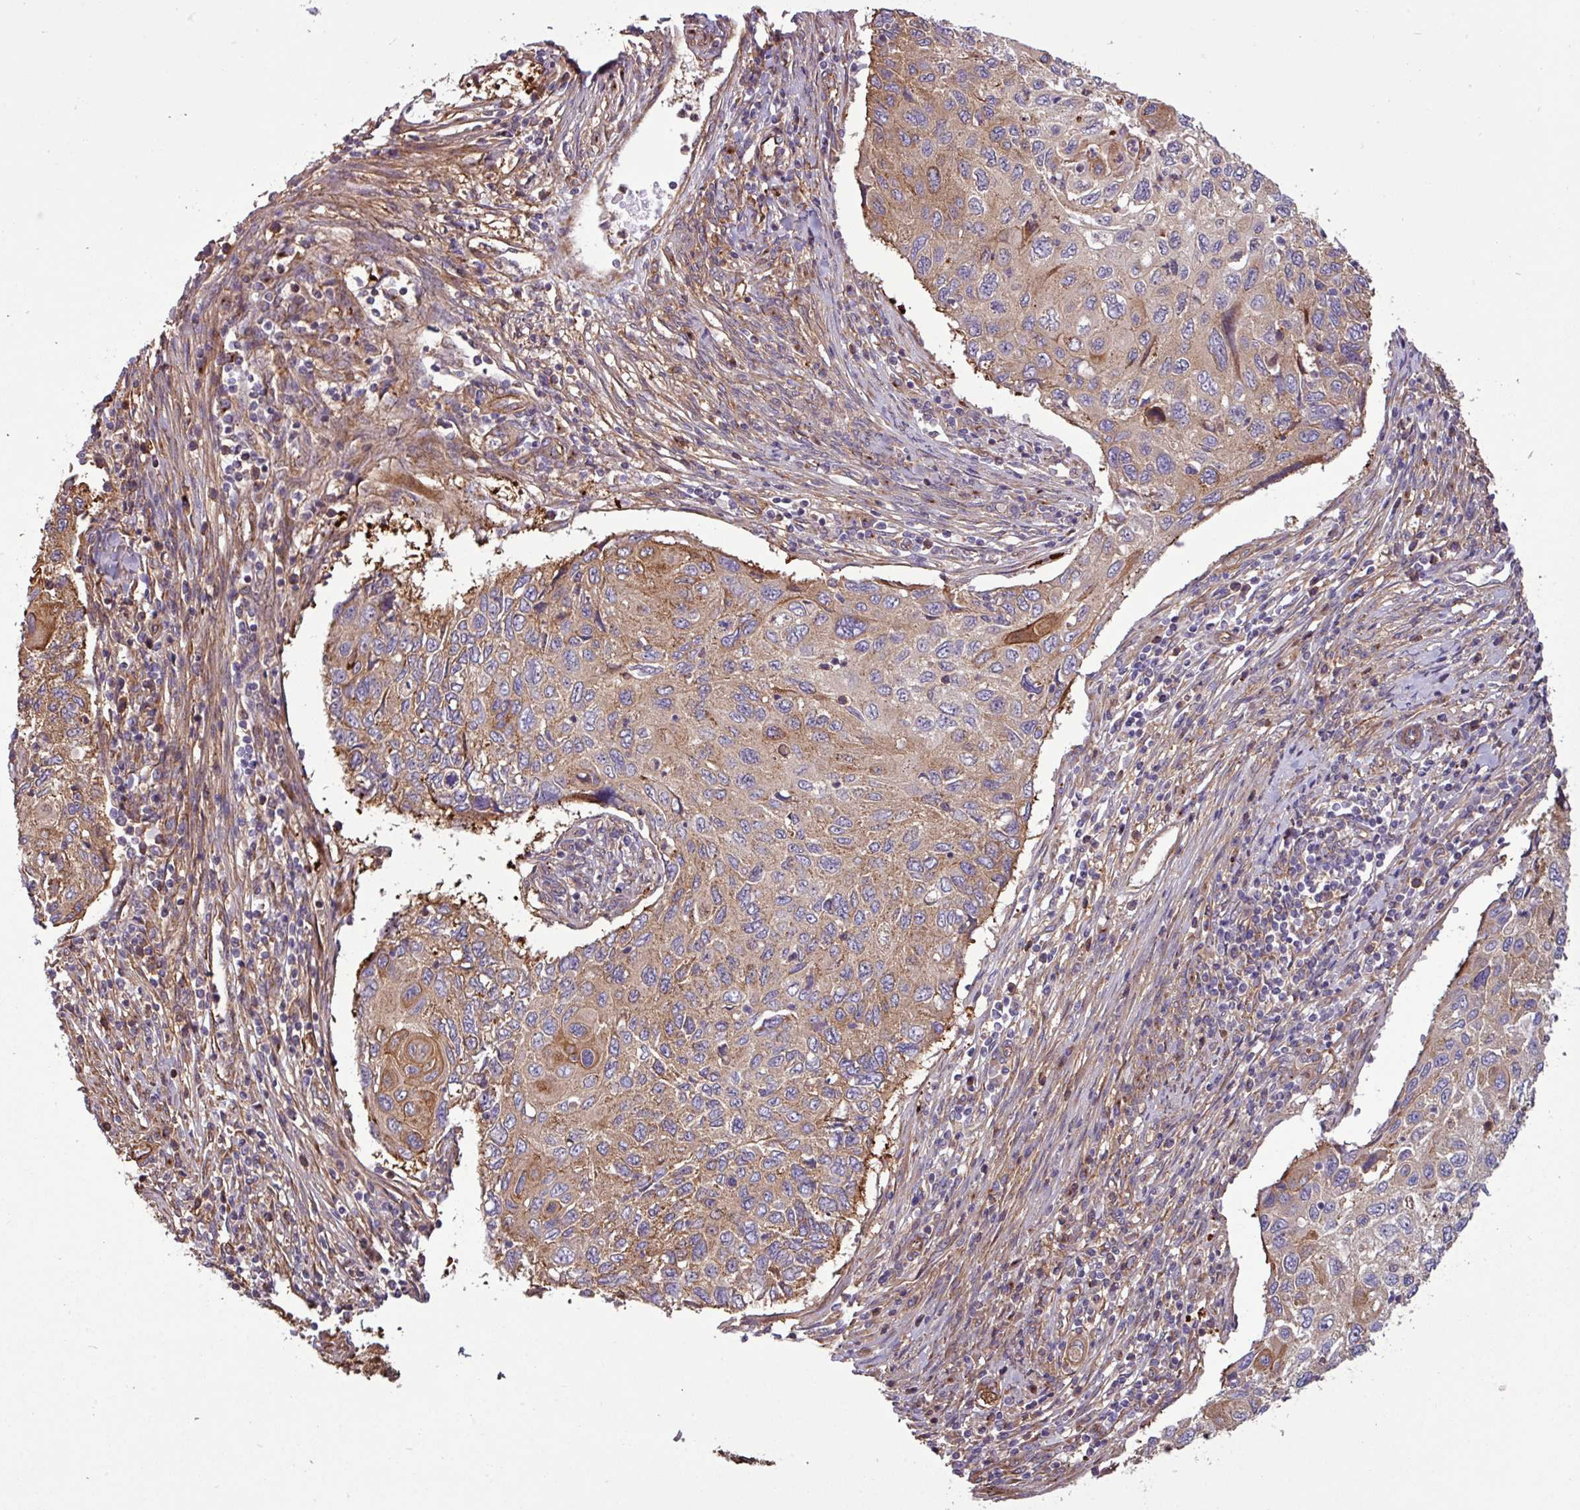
{"staining": {"intensity": "moderate", "quantity": ">75%", "location": "cytoplasmic/membranous"}, "tissue": "cervical cancer", "cell_type": "Tumor cells", "image_type": "cancer", "snomed": [{"axis": "morphology", "description": "Squamous cell carcinoma, NOS"}, {"axis": "topography", "description": "Cervix"}], "caption": "The immunohistochemical stain highlights moderate cytoplasmic/membranous staining in tumor cells of cervical cancer tissue.", "gene": "ZNF300", "patient": {"sex": "female", "age": 70}}